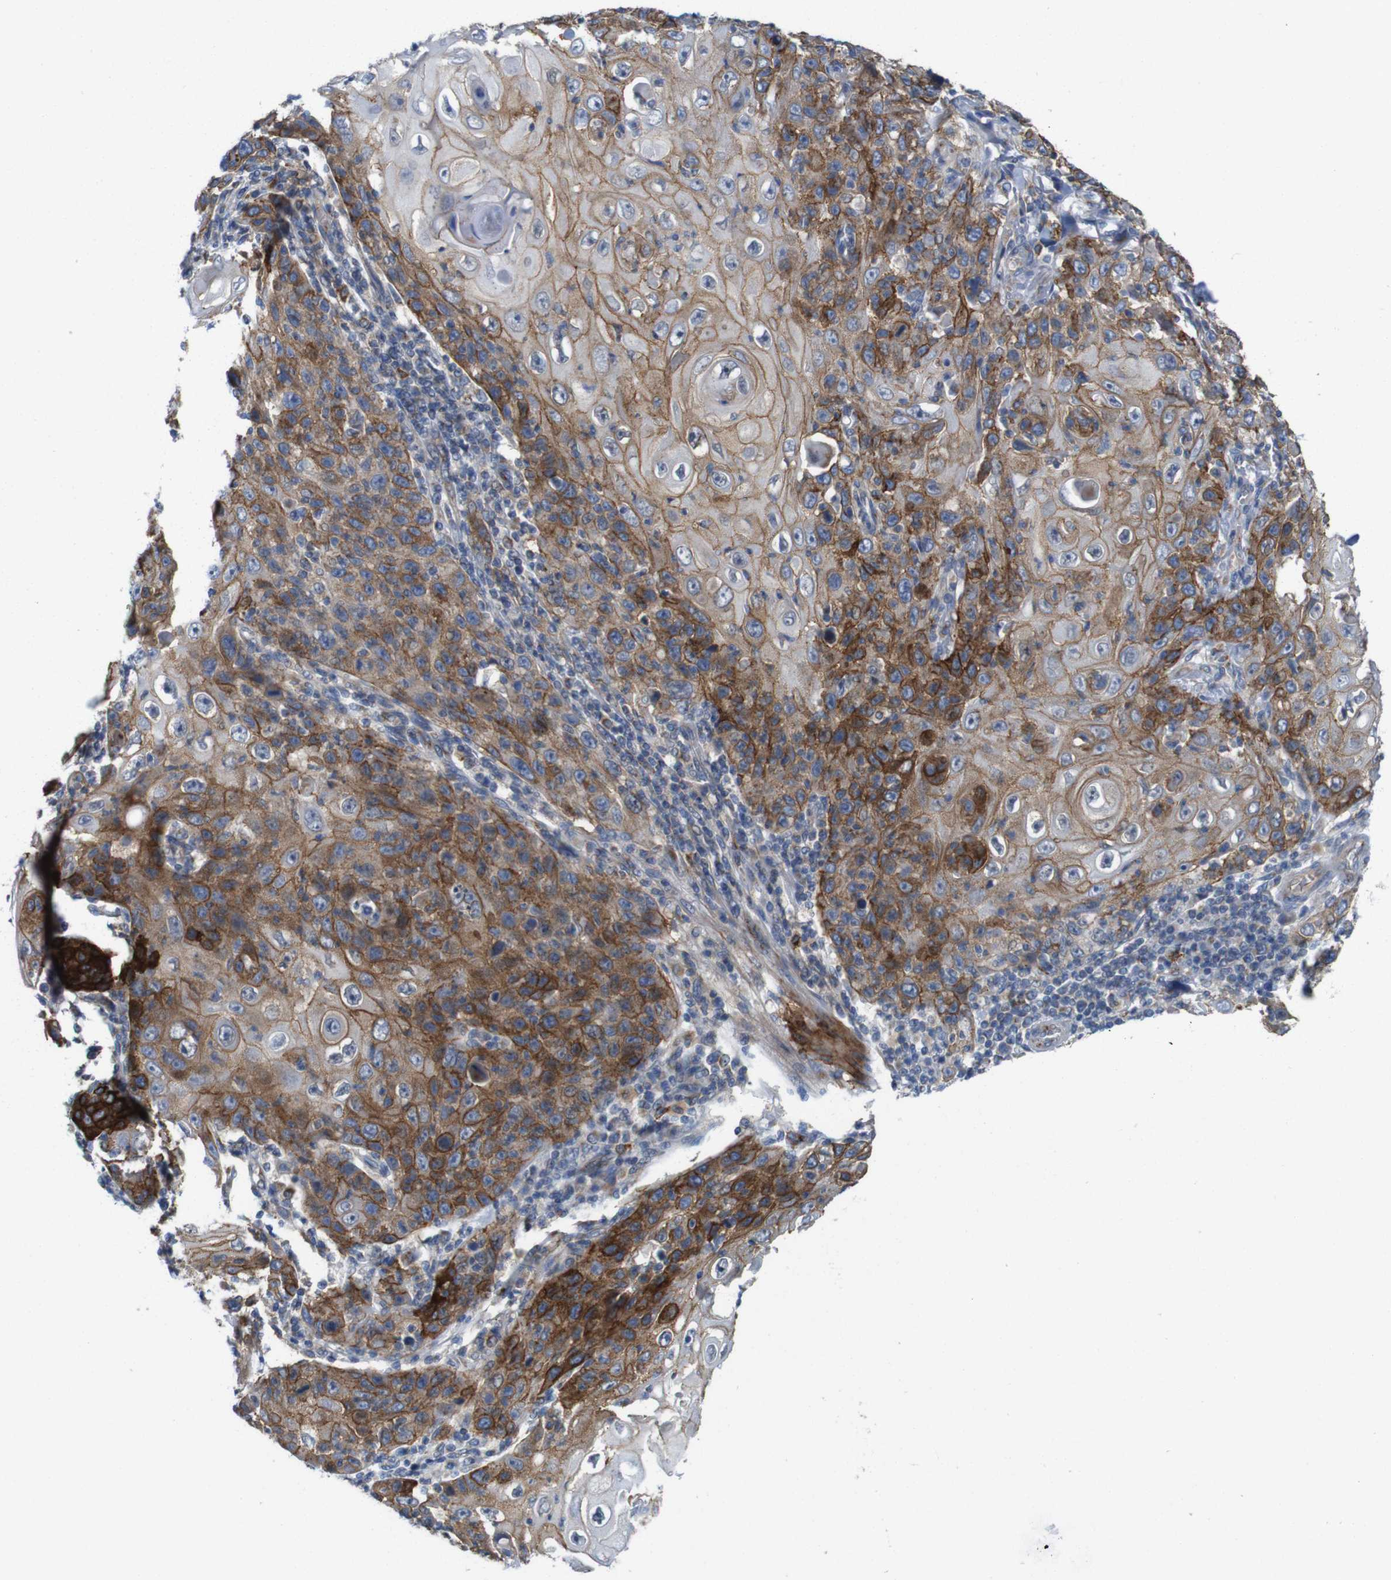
{"staining": {"intensity": "moderate", "quantity": ">75%", "location": "cytoplasmic/membranous"}, "tissue": "skin cancer", "cell_type": "Tumor cells", "image_type": "cancer", "snomed": [{"axis": "morphology", "description": "Squamous cell carcinoma, NOS"}, {"axis": "topography", "description": "Skin"}], "caption": "The micrograph displays a brown stain indicating the presence of a protein in the cytoplasmic/membranous of tumor cells in skin cancer. The protein of interest is stained brown, and the nuclei are stained in blue (DAB IHC with brightfield microscopy, high magnification).", "gene": "EFCAB14", "patient": {"sex": "female", "age": 88}}